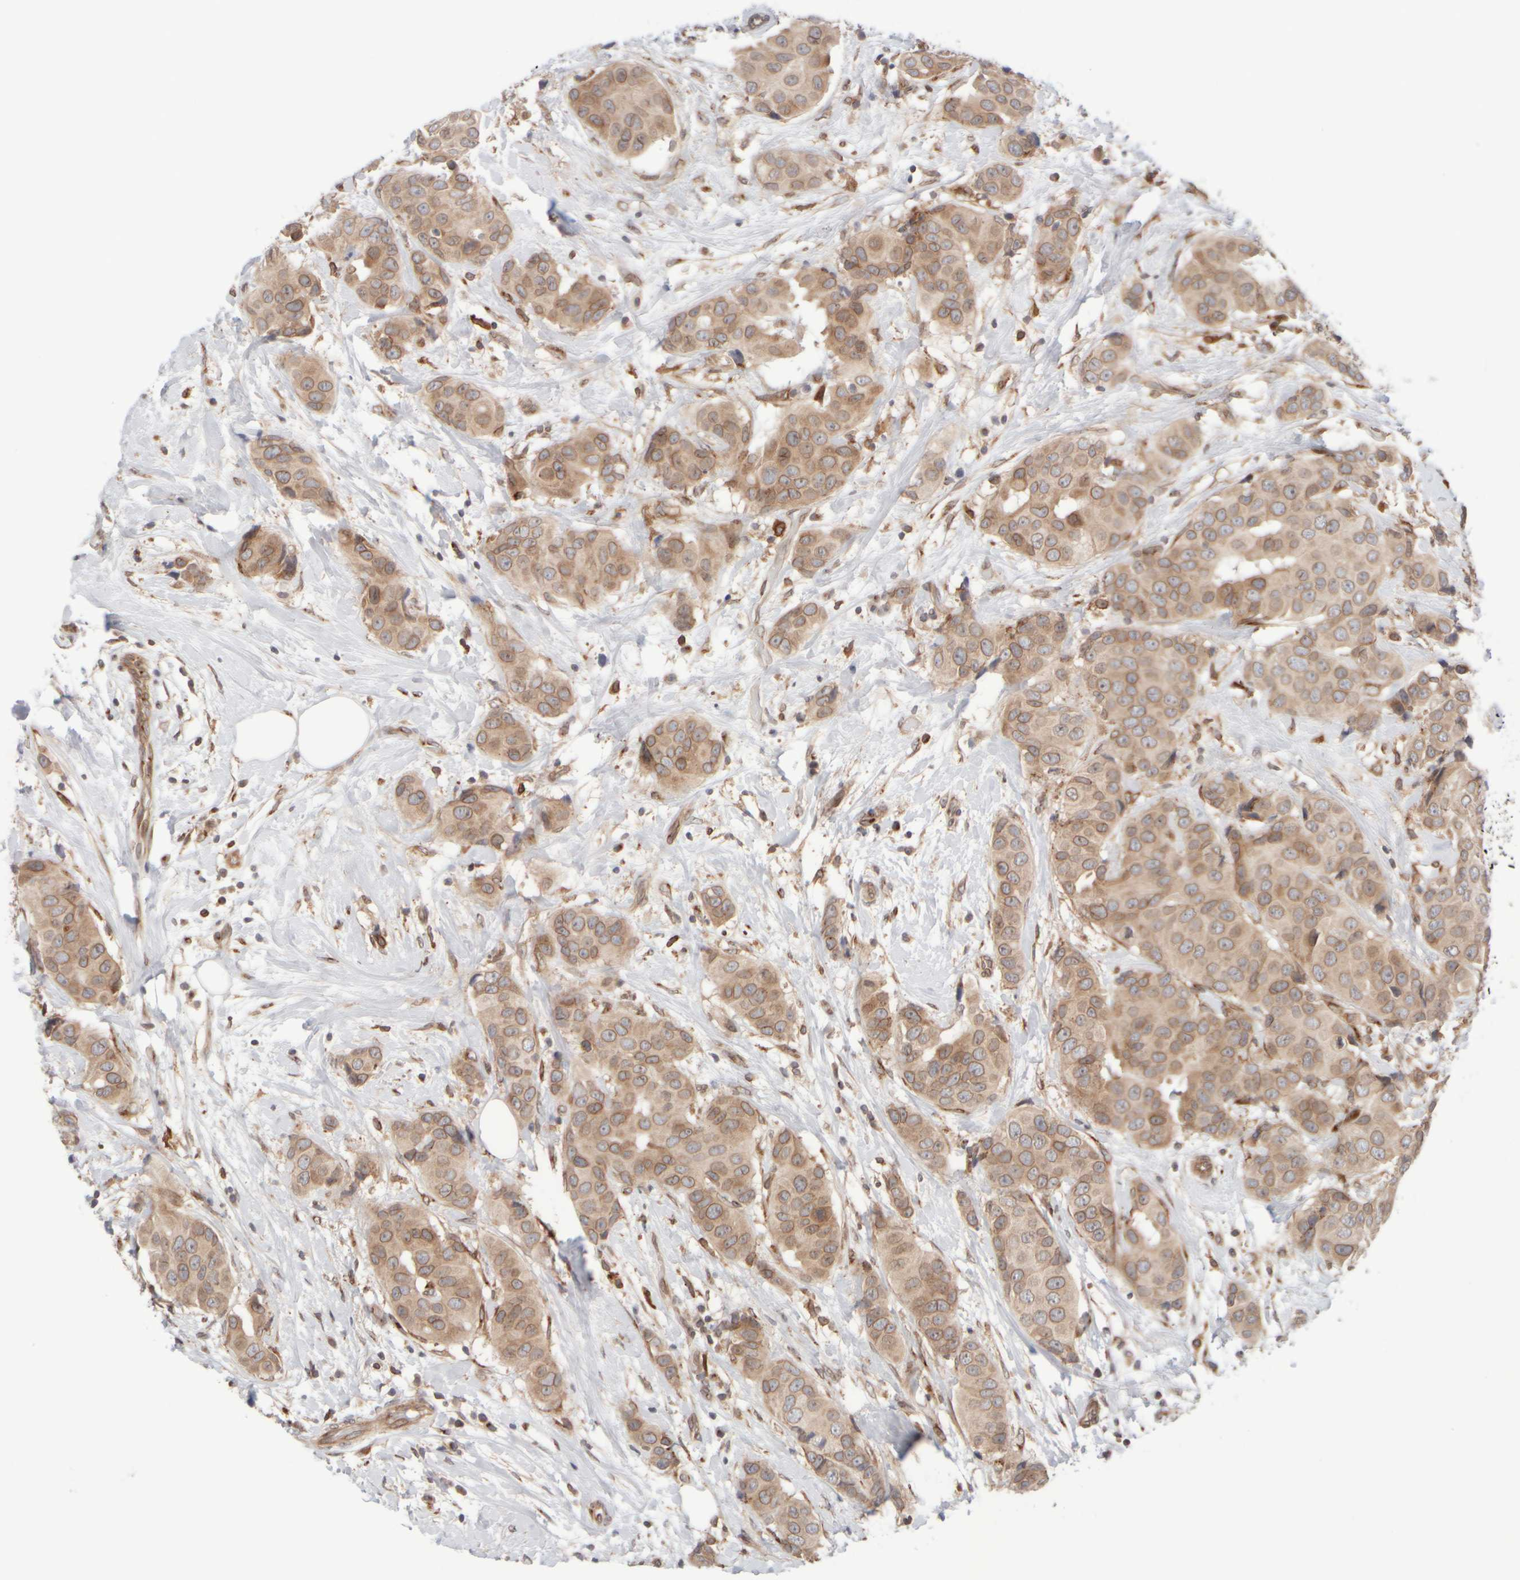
{"staining": {"intensity": "weak", "quantity": ">75%", "location": "cytoplasmic/membranous"}, "tissue": "breast cancer", "cell_type": "Tumor cells", "image_type": "cancer", "snomed": [{"axis": "morphology", "description": "Normal tissue, NOS"}, {"axis": "morphology", "description": "Duct carcinoma"}, {"axis": "topography", "description": "Breast"}], "caption": "Immunohistochemistry (IHC) photomicrograph of human breast cancer stained for a protein (brown), which demonstrates low levels of weak cytoplasmic/membranous positivity in about >75% of tumor cells.", "gene": "GCN1", "patient": {"sex": "female", "age": 39}}